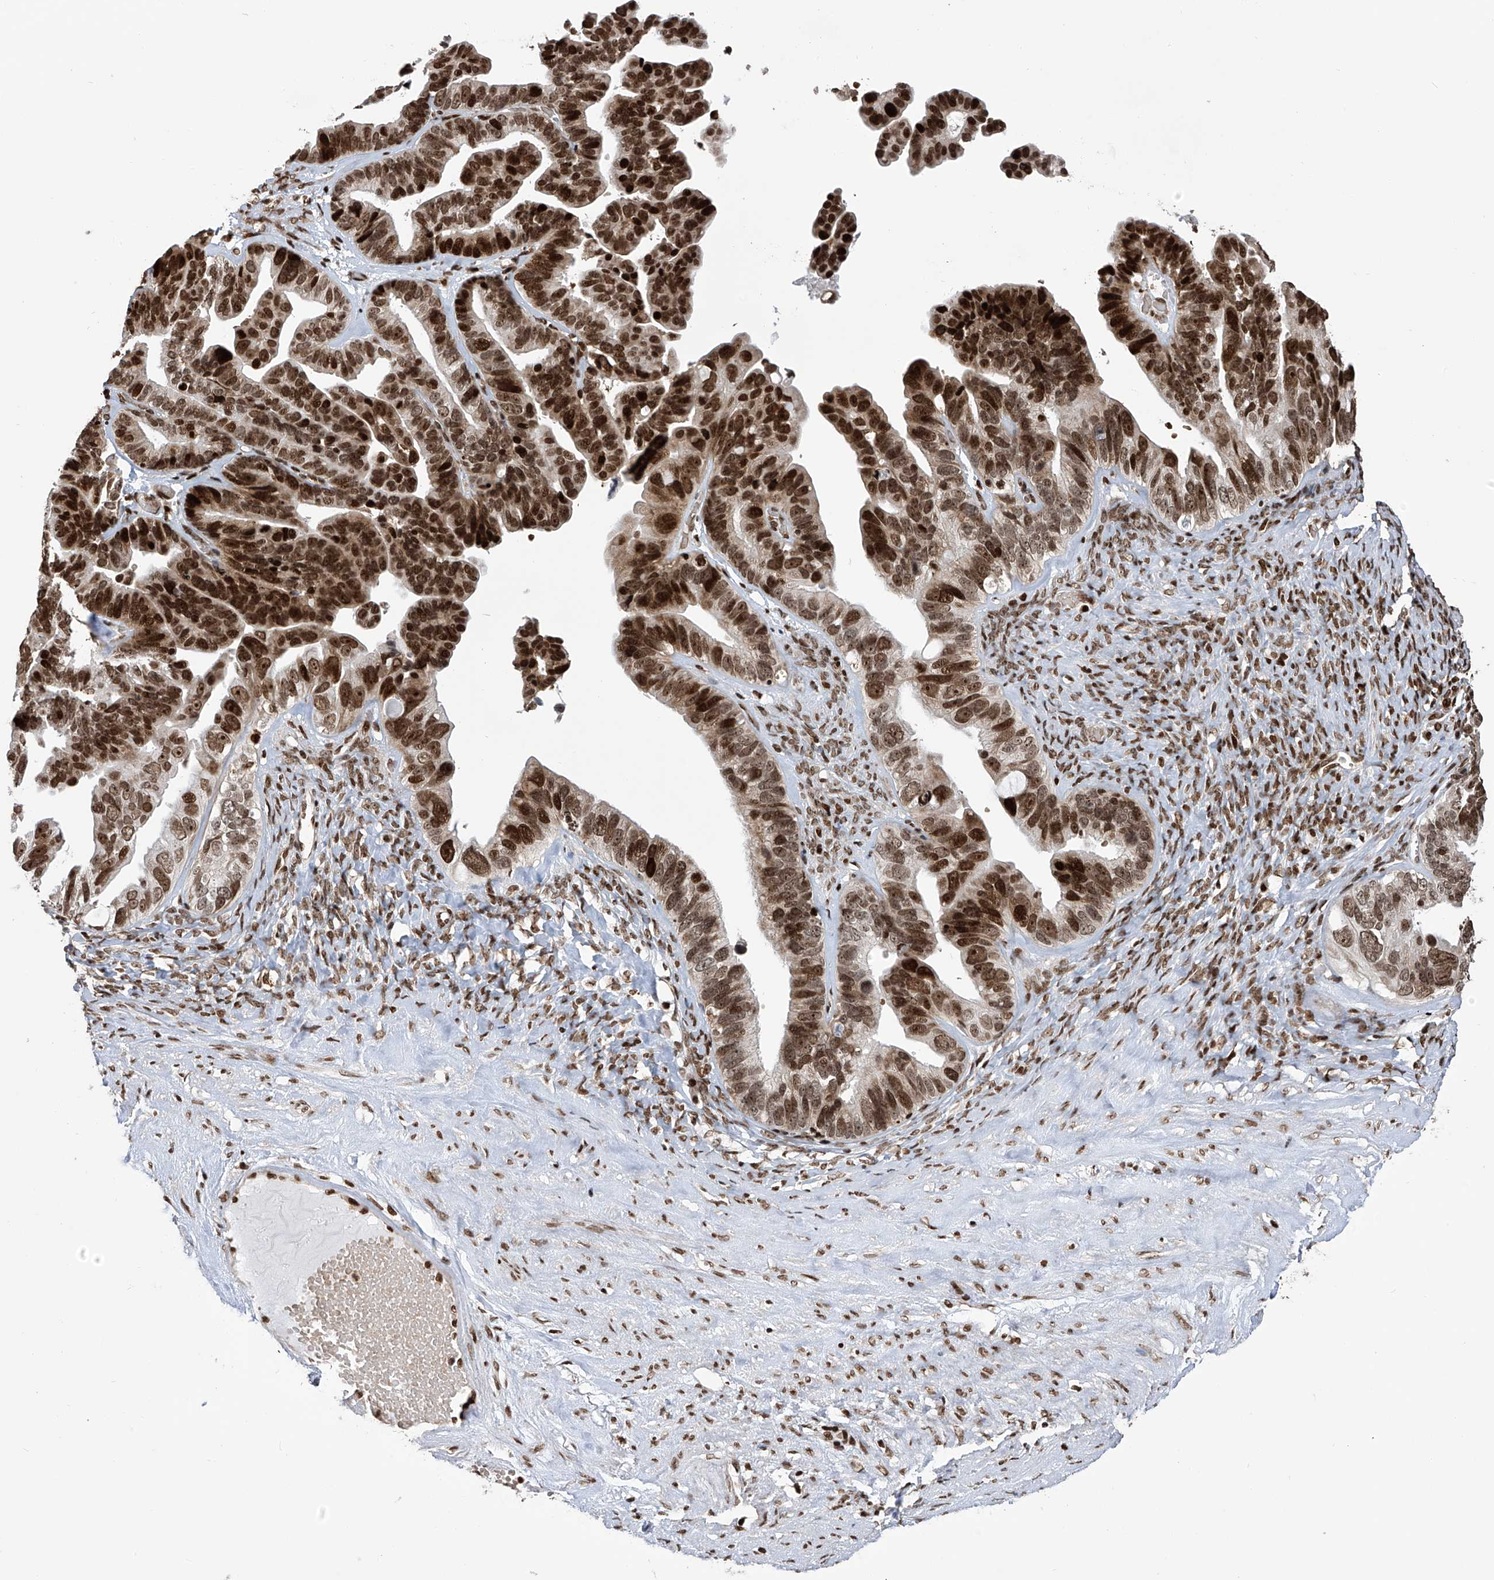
{"staining": {"intensity": "strong", "quantity": ">75%", "location": "nuclear"}, "tissue": "ovarian cancer", "cell_type": "Tumor cells", "image_type": "cancer", "snomed": [{"axis": "morphology", "description": "Cystadenocarcinoma, serous, NOS"}, {"axis": "topography", "description": "Ovary"}], "caption": "The image exhibits immunohistochemical staining of ovarian serous cystadenocarcinoma. There is strong nuclear expression is identified in approximately >75% of tumor cells. (IHC, brightfield microscopy, high magnification).", "gene": "PAK1IP1", "patient": {"sex": "female", "age": 56}}